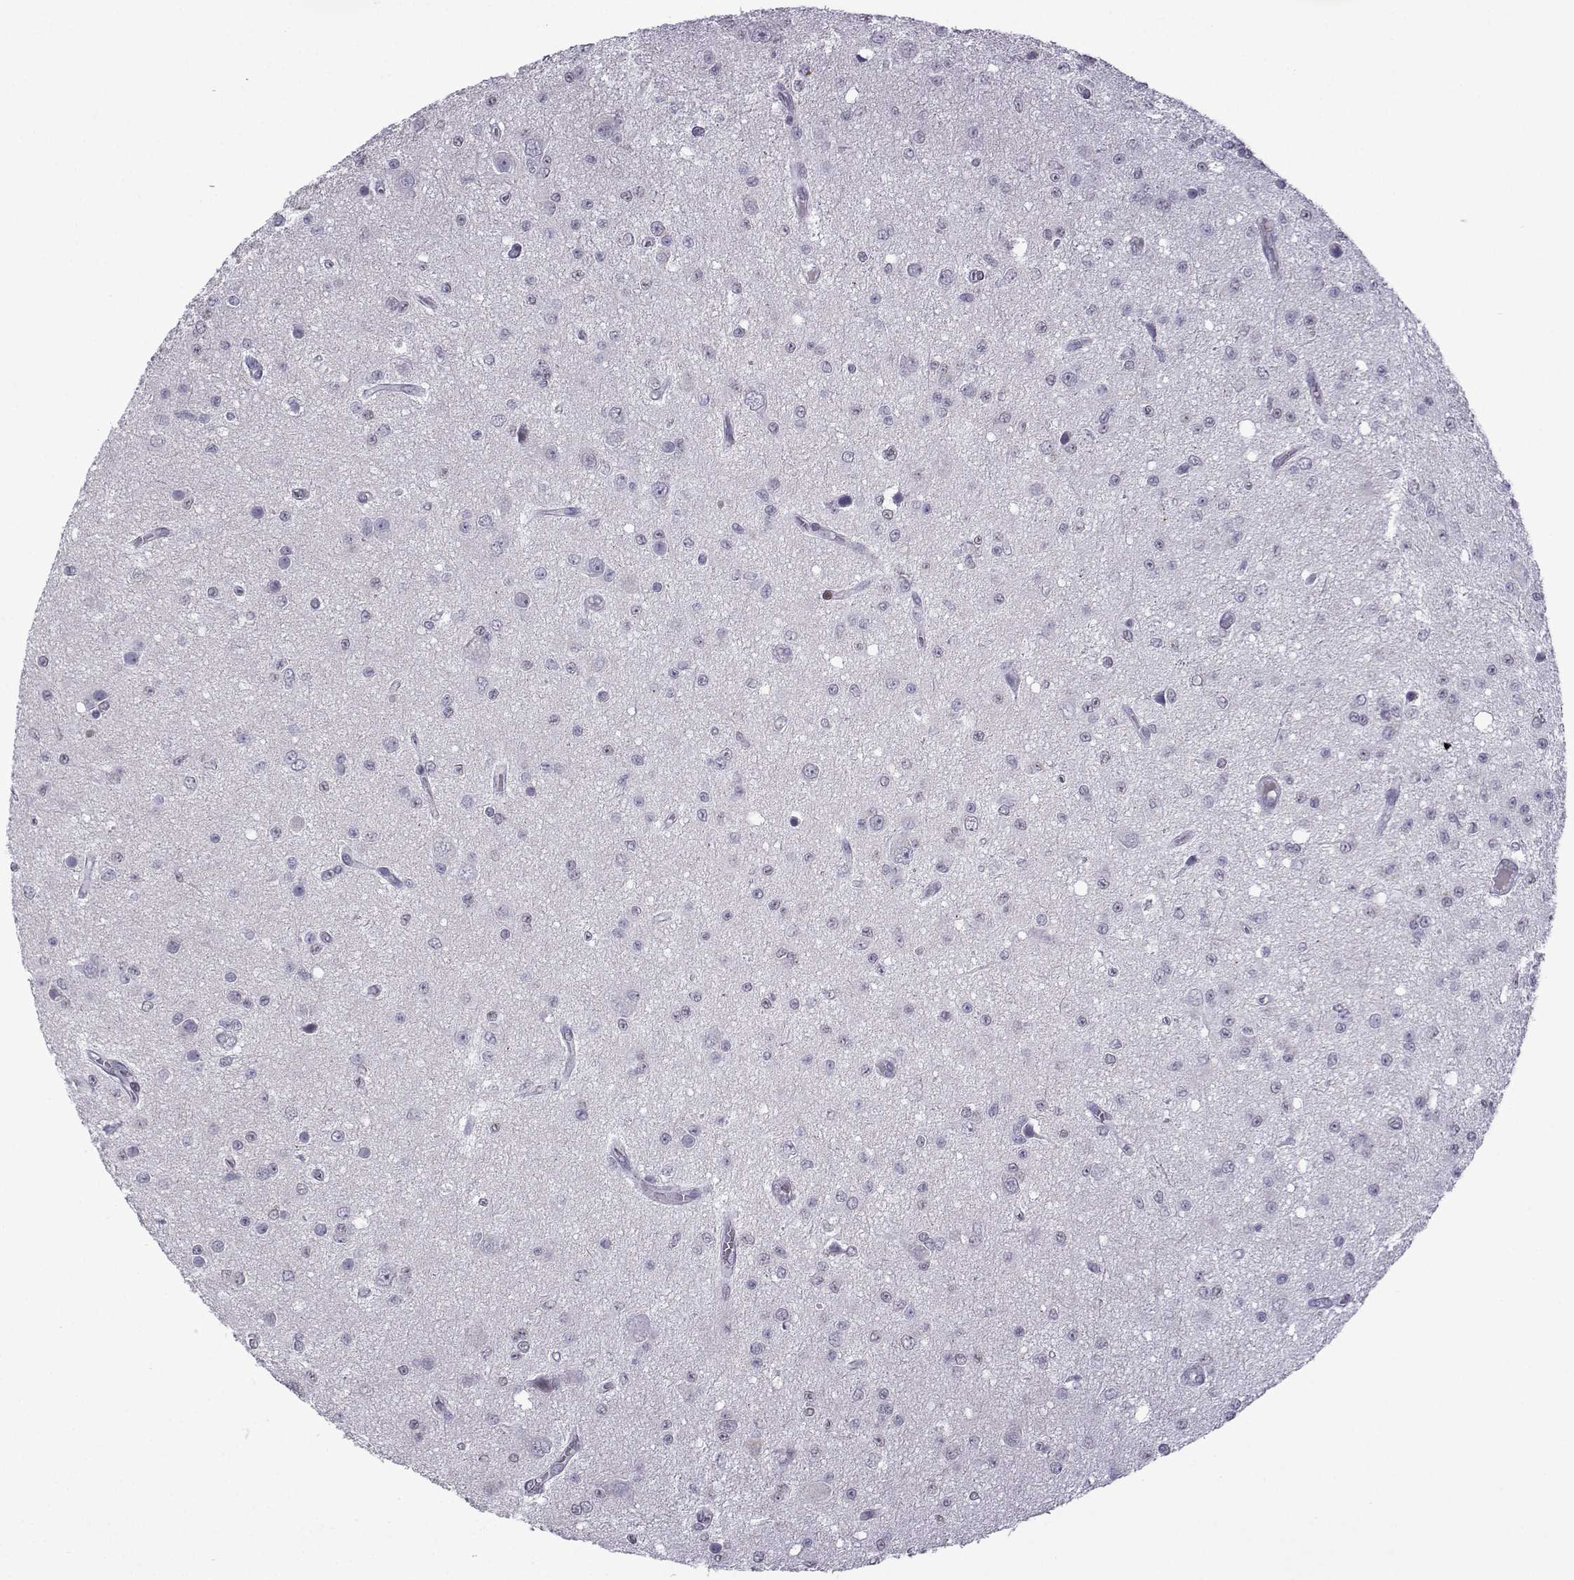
{"staining": {"intensity": "negative", "quantity": "none", "location": "none"}, "tissue": "glioma", "cell_type": "Tumor cells", "image_type": "cancer", "snomed": [{"axis": "morphology", "description": "Glioma, malignant, Low grade"}, {"axis": "topography", "description": "Brain"}], "caption": "High magnification brightfield microscopy of glioma stained with DAB (3,3'-diaminobenzidine) (brown) and counterstained with hematoxylin (blue): tumor cells show no significant expression.", "gene": "CFAP70", "patient": {"sex": "female", "age": 45}}